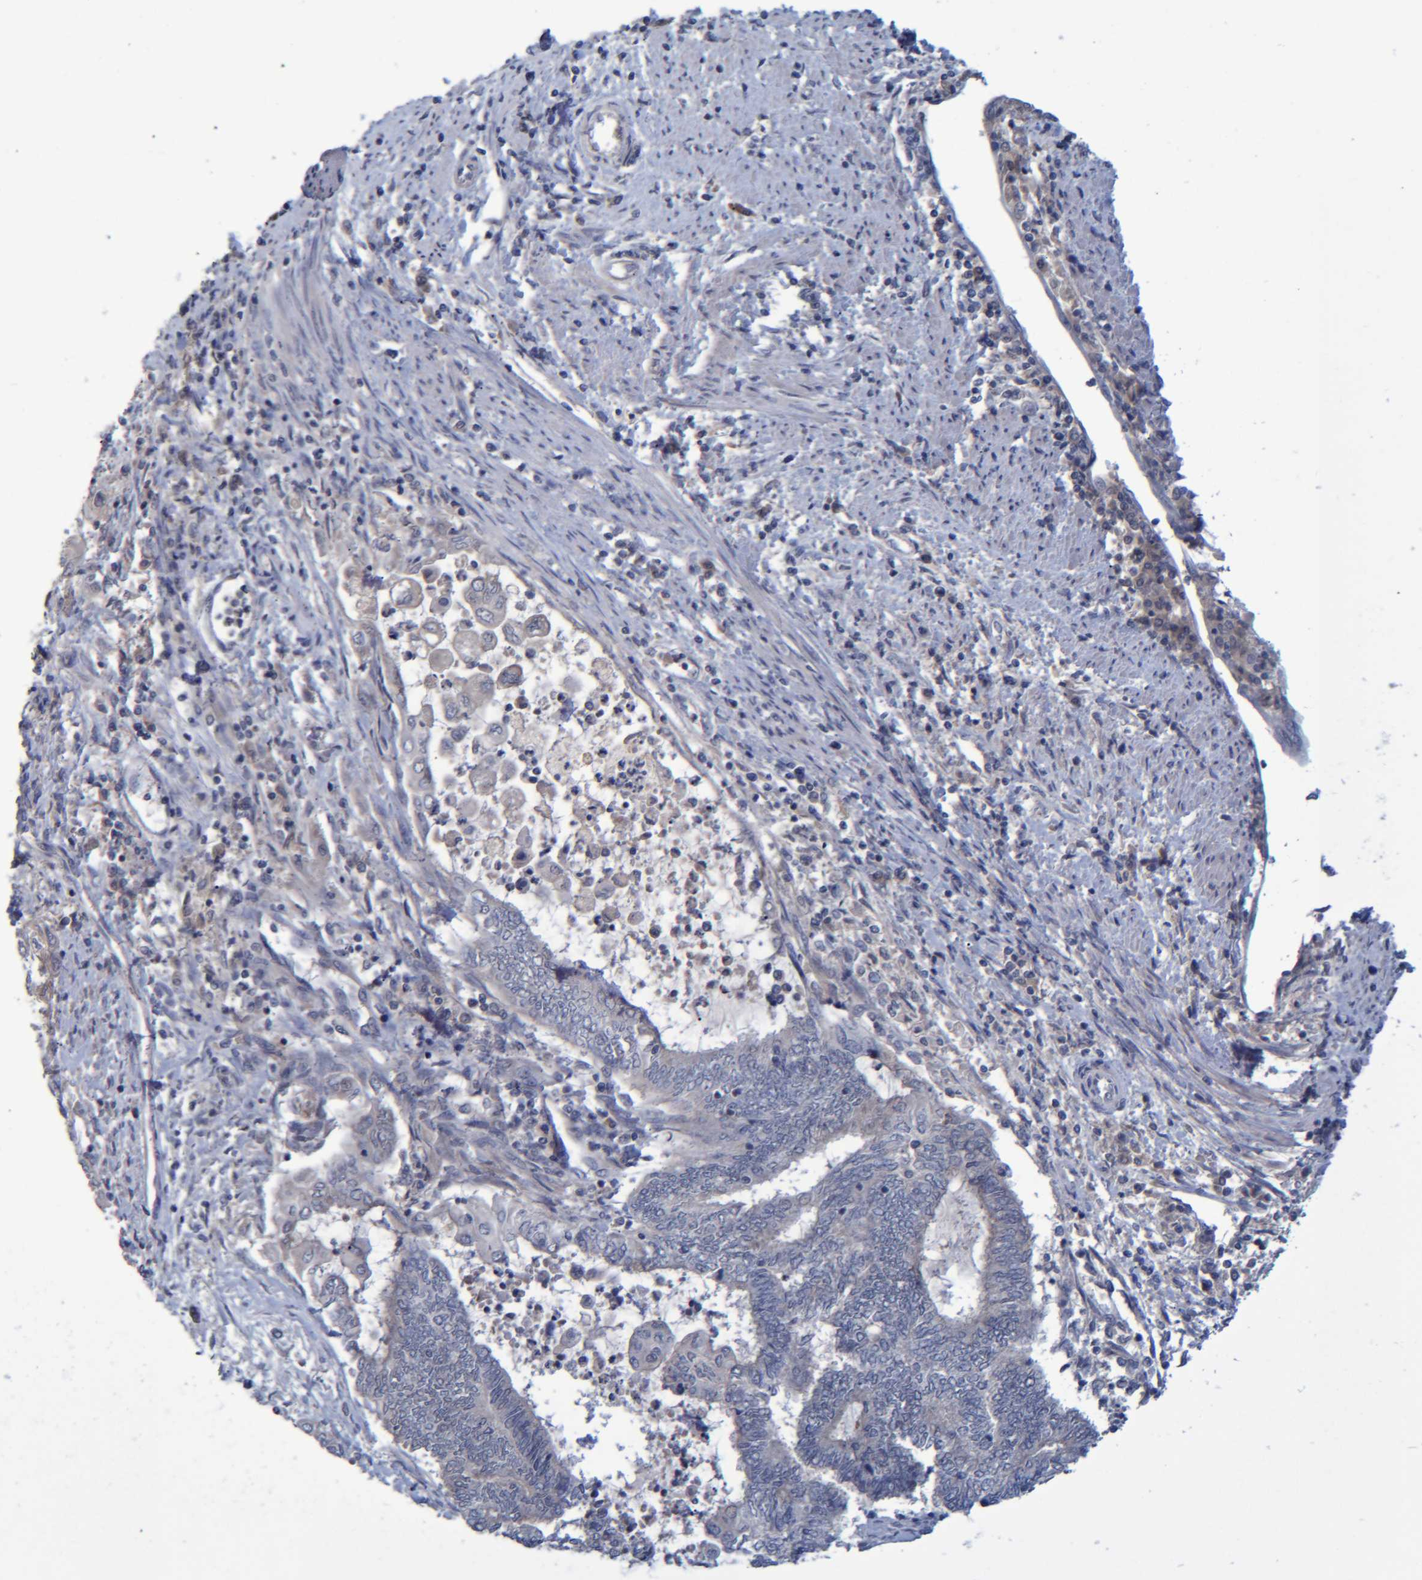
{"staining": {"intensity": "negative", "quantity": "none", "location": "none"}, "tissue": "endometrial cancer", "cell_type": "Tumor cells", "image_type": "cancer", "snomed": [{"axis": "morphology", "description": "Adenocarcinoma, NOS"}, {"axis": "topography", "description": "Uterus"}, {"axis": "topography", "description": "Endometrium"}], "caption": "Immunohistochemical staining of human adenocarcinoma (endometrial) demonstrates no significant expression in tumor cells.", "gene": "PCYT2", "patient": {"sex": "female", "age": 70}}